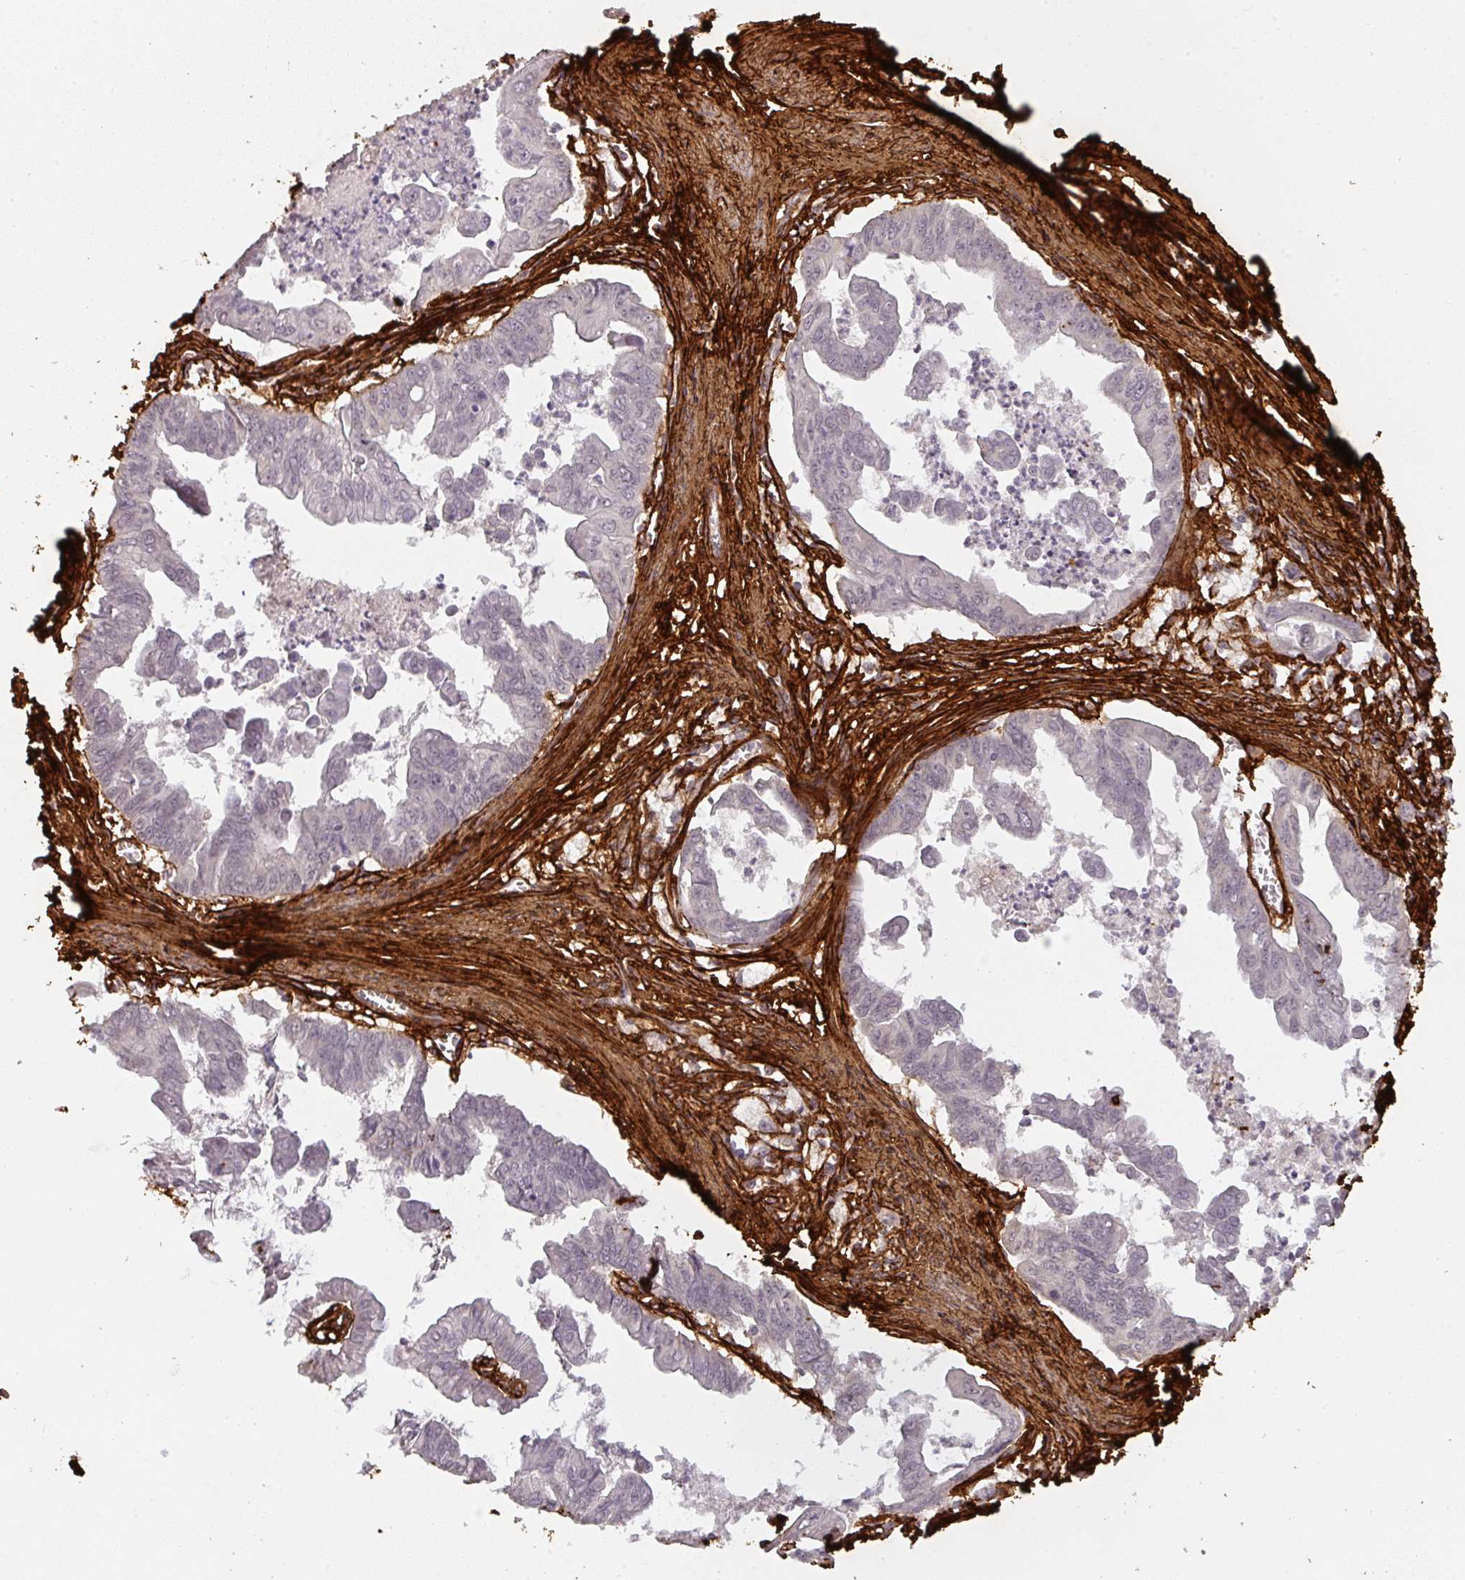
{"staining": {"intensity": "negative", "quantity": "none", "location": "none"}, "tissue": "stomach cancer", "cell_type": "Tumor cells", "image_type": "cancer", "snomed": [{"axis": "morphology", "description": "Adenocarcinoma, NOS"}, {"axis": "topography", "description": "Stomach, upper"}], "caption": "An immunohistochemistry micrograph of stomach cancer is shown. There is no staining in tumor cells of stomach cancer. The staining is performed using DAB (3,3'-diaminobenzidine) brown chromogen with nuclei counter-stained in using hematoxylin.", "gene": "COL3A1", "patient": {"sex": "male", "age": 80}}